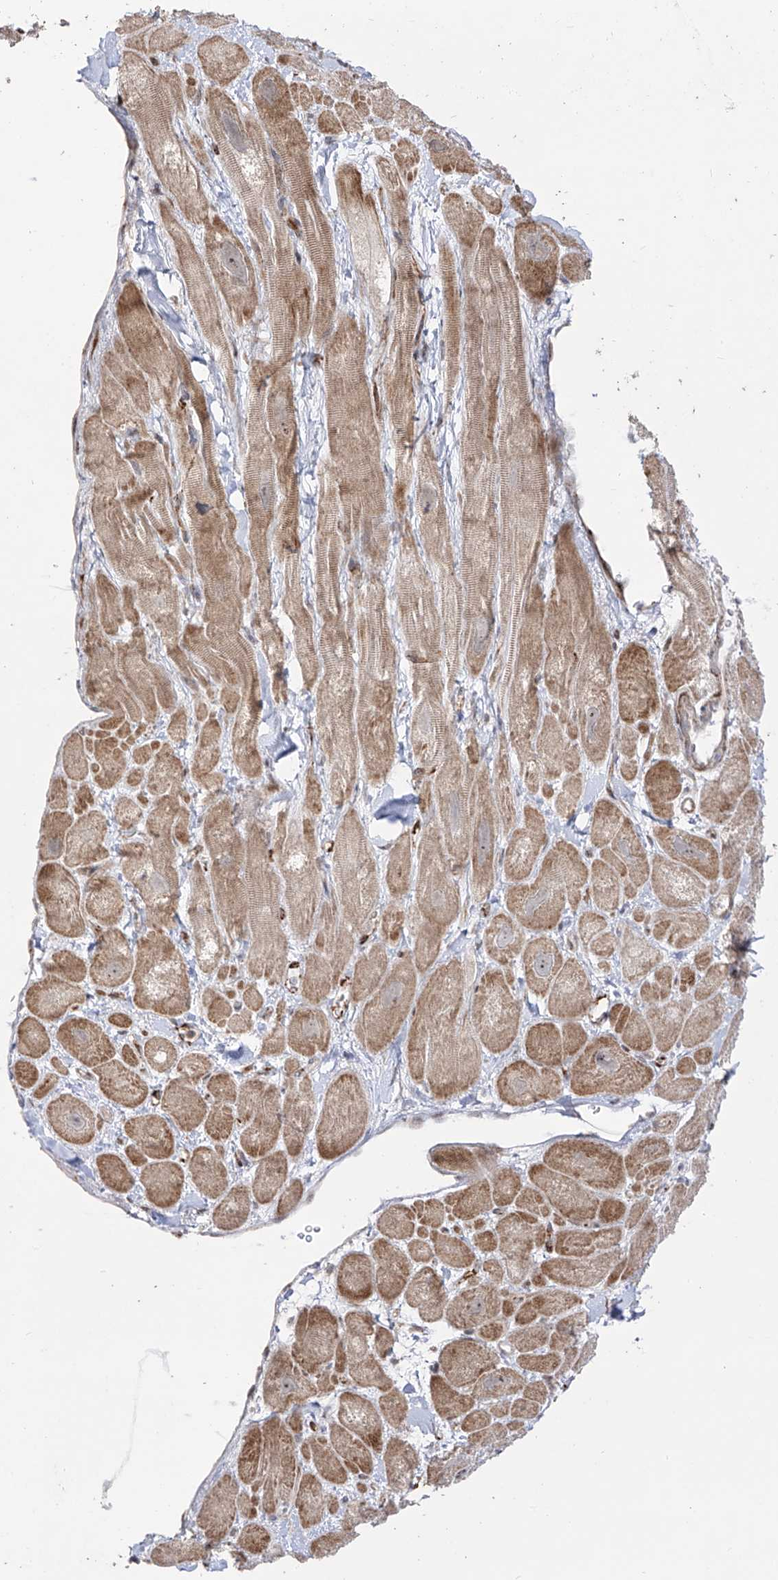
{"staining": {"intensity": "moderate", "quantity": ">75%", "location": "cytoplasmic/membranous"}, "tissue": "heart muscle", "cell_type": "Cardiomyocytes", "image_type": "normal", "snomed": [{"axis": "morphology", "description": "Normal tissue, NOS"}, {"axis": "topography", "description": "Heart"}], "caption": "Immunohistochemistry (IHC) of benign human heart muscle exhibits medium levels of moderate cytoplasmic/membranous expression in about >75% of cardiomyocytes. The protein of interest is shown in brown color, while the nuclei are stained blue.", "gene": "ZNF180", "patient": {"sex": "male", "age": 49}}